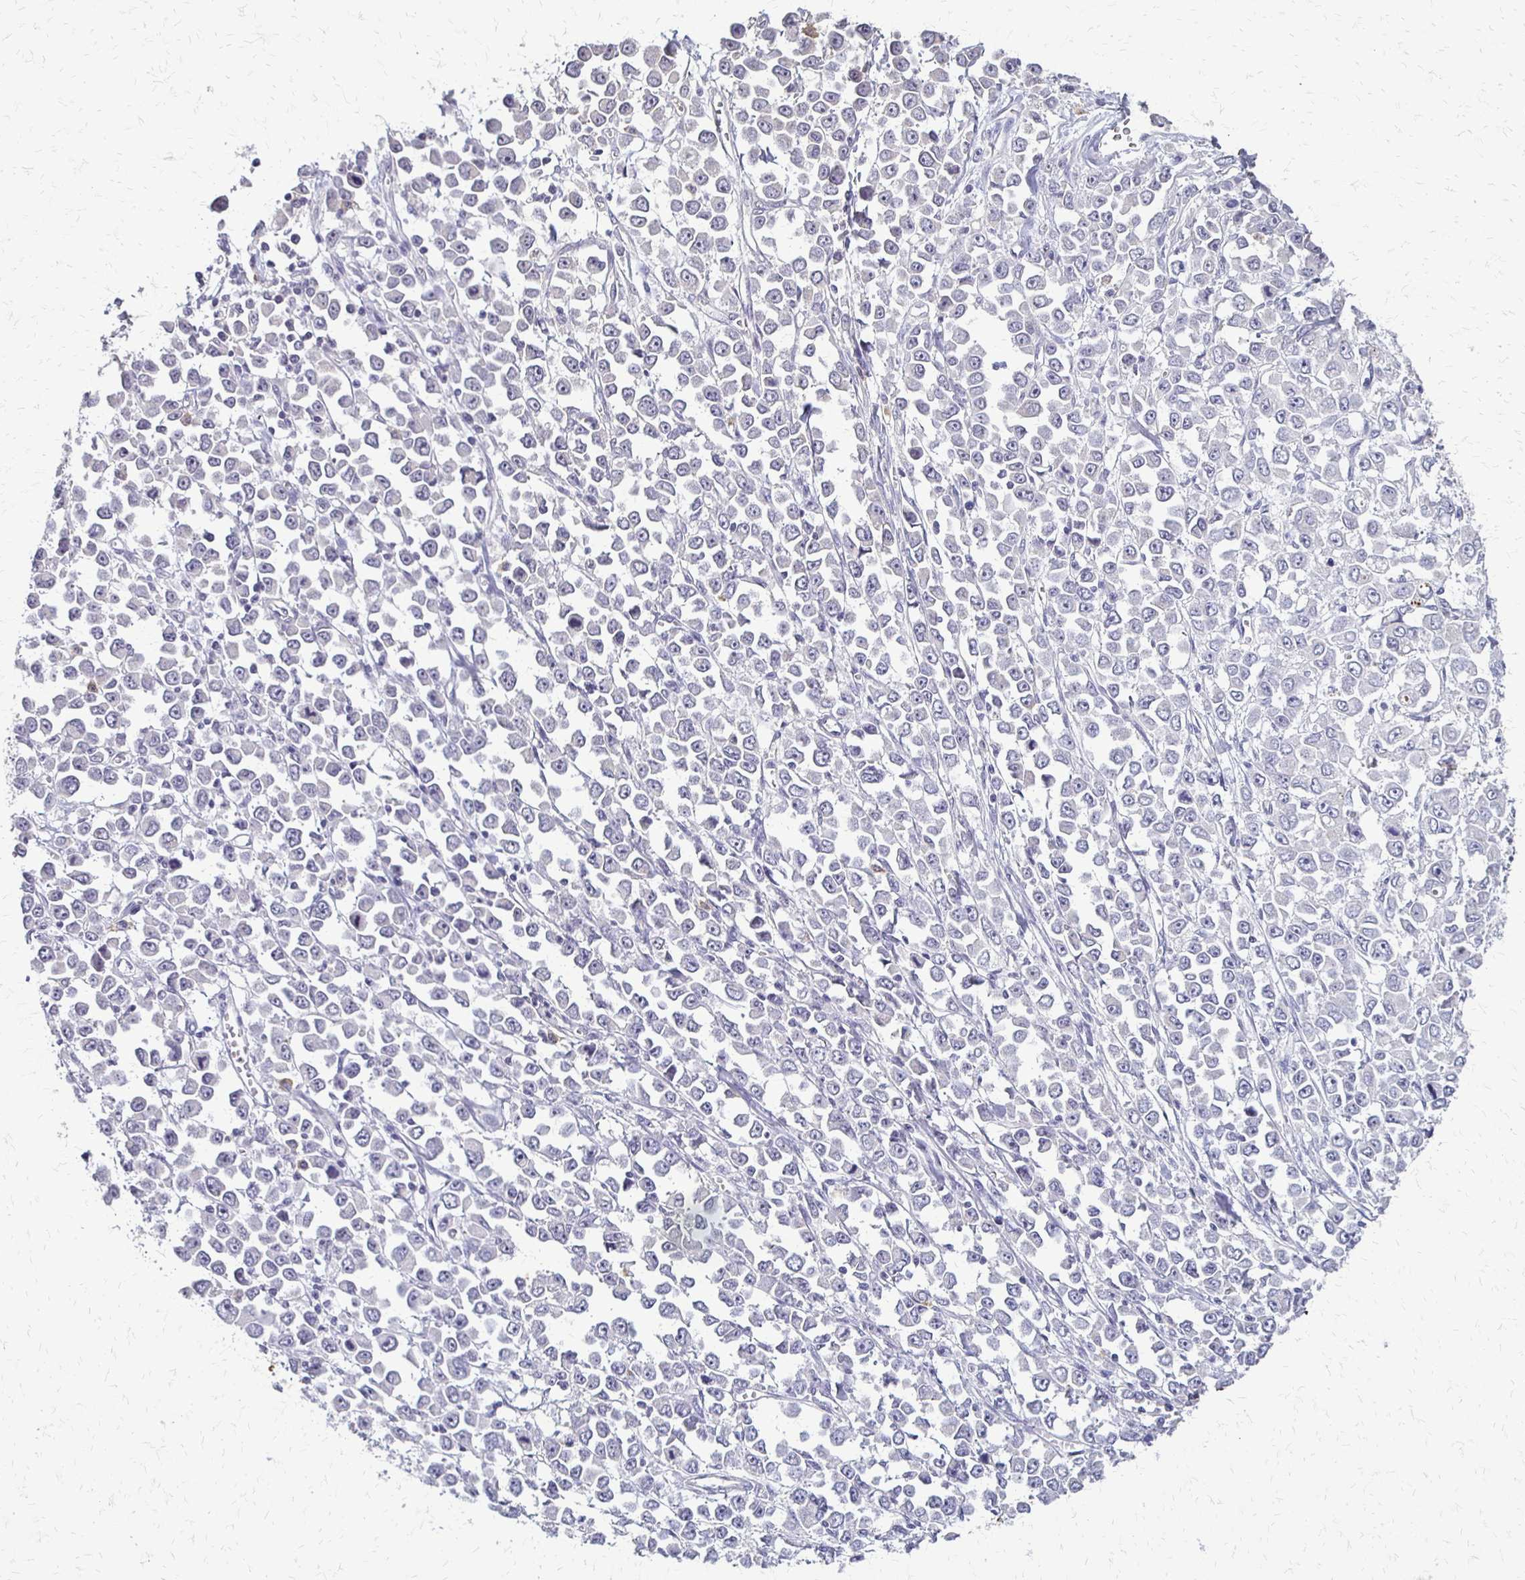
{"staining": {"intensity": "negative", "quantity": "none", "location": "none"}, "tissue": "stomach cancer", "cell_type": "Tumor cells", "image_type": "cancer", "snomed": [{"axis": "morphology", "description": "Adenocarcinoma, NOS"}, {"axis": "topography", "description": "Stomach, upper"}], "caption": "There is no significant positivity in tumor cells of stomach cancer (adenocarcinoma).", "gene": "SLC9A9", "patient": {"sex": "male", "age": 70}}